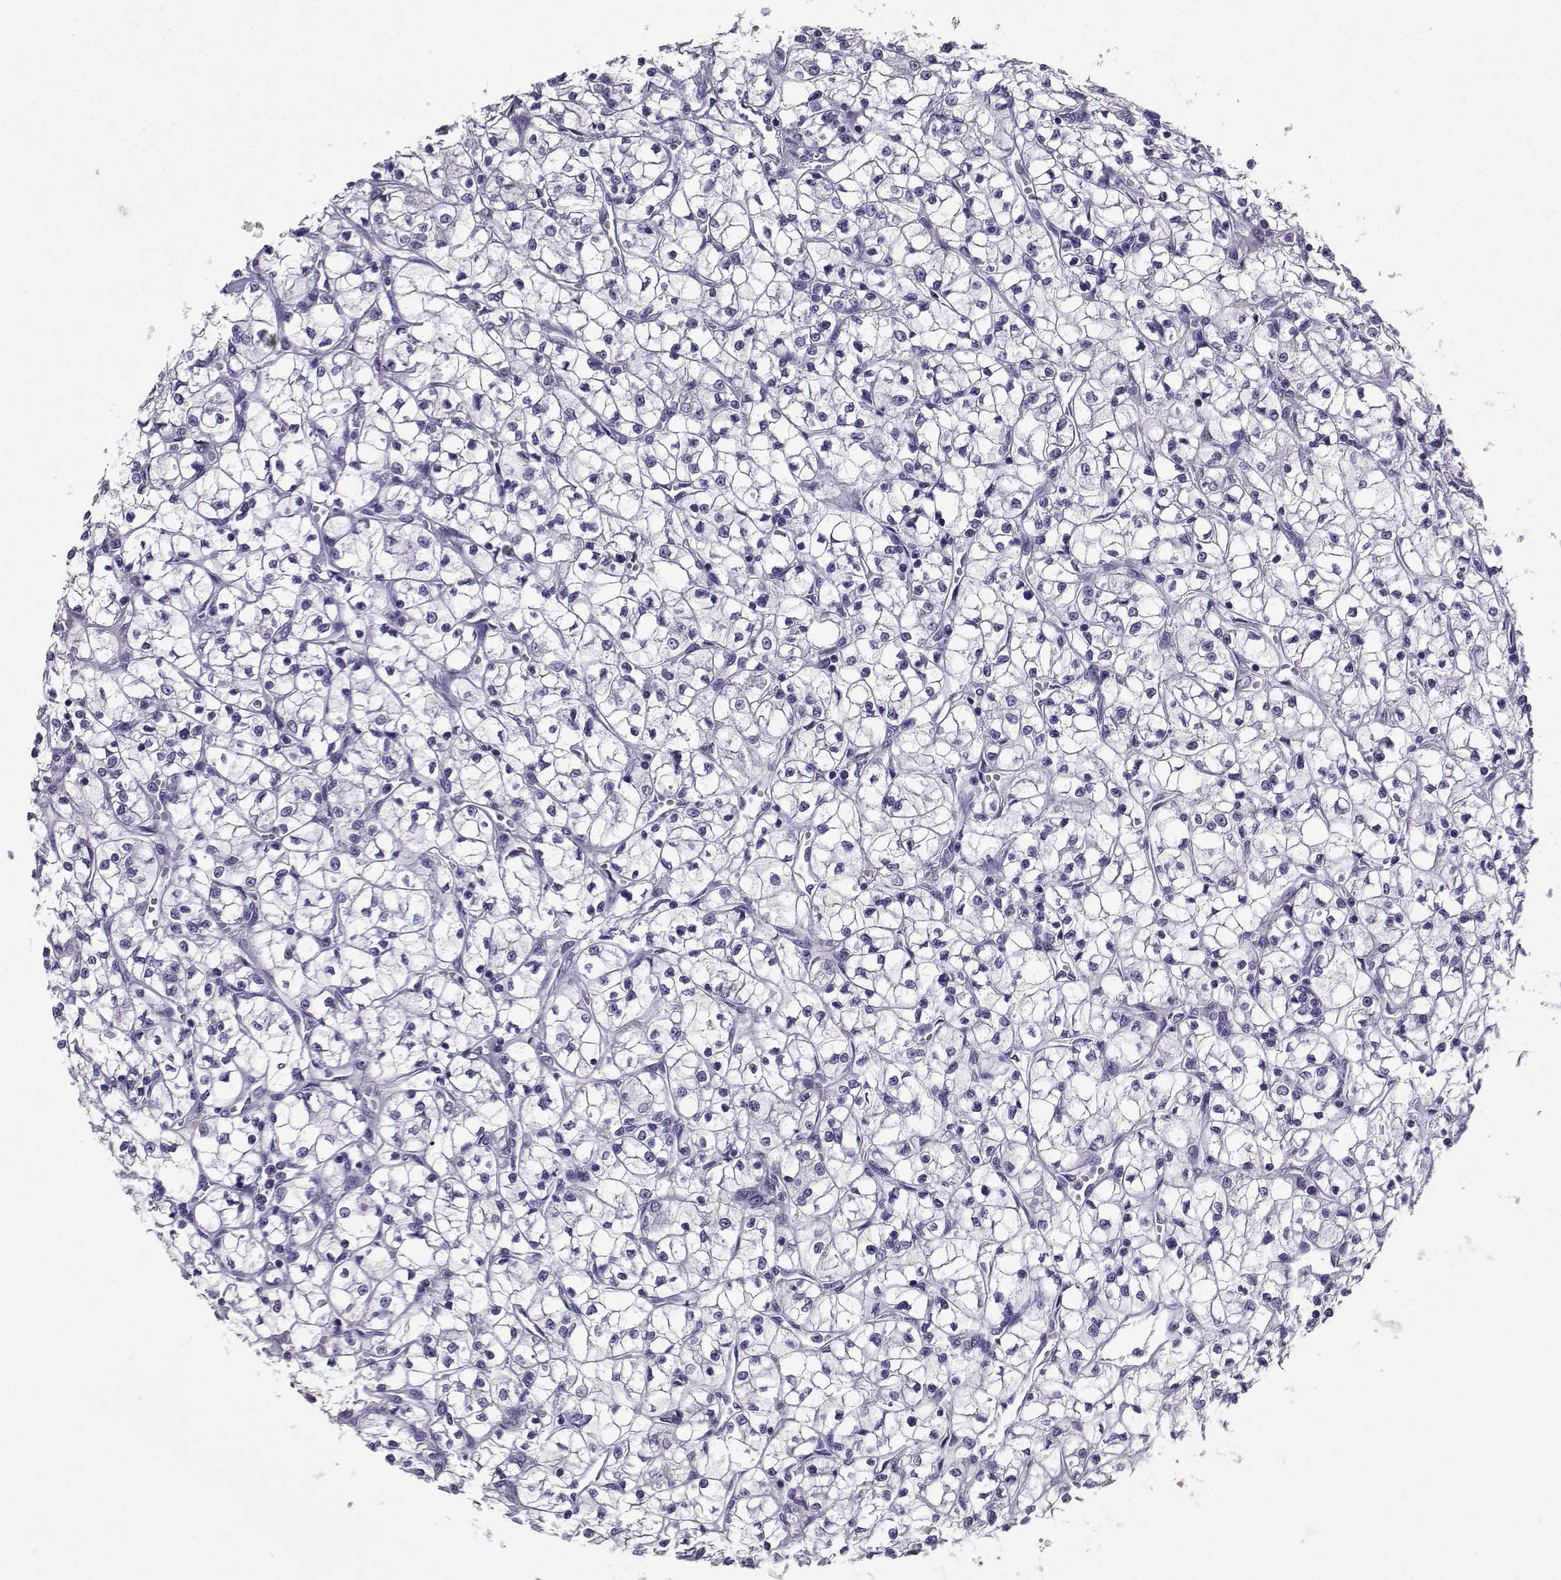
{"staining": {"intensity": "negative", "quantity": "none", "location": "none"}, "tissue": "renal cancer", "cell_type": "Tumor cells", "image_type": "cancer", "snomed": [{"axis": "morphology", "description": "Adenocarcinoma, NOS"}, {"axis": "topography", "description": "Kidney"}], "caption": "Protein analysis of renal cancer shows no significant staining in tumor cells.", "gene": "SPAG11B", "patient": {"sex": "female", "age": 64}}